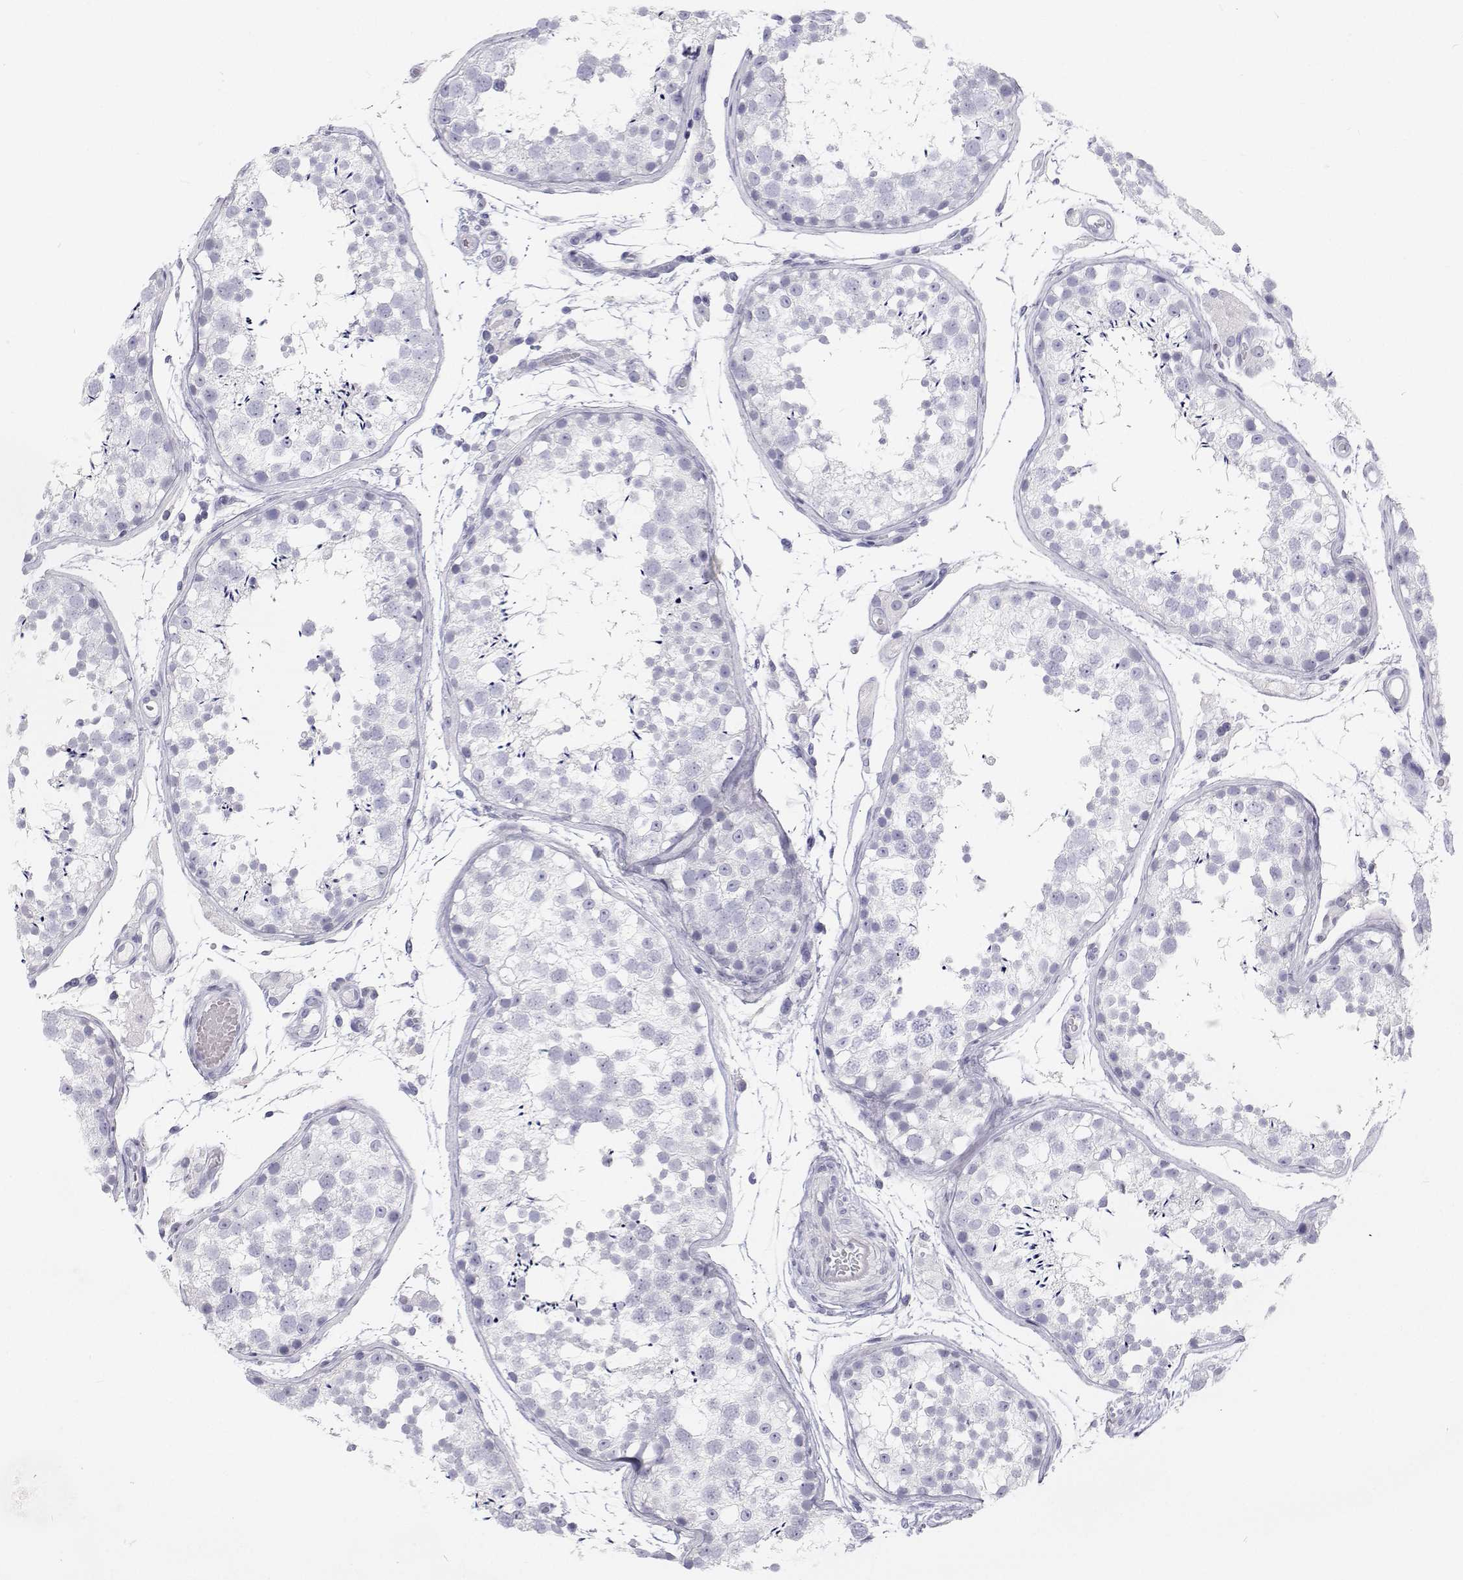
{"staining": {"intensity": "negative", "quantity": "none", "location": "none"}, "tissue": "testis", "cell_type": "Cells in seminiferous ducts", "image_type": "normal", "snomed": [{"axis": "morphology", "description": "Normal tissue, NOS"}, {"axis": "topography", "description": "Testis"}], "caption": "Immunohistochemistry histopathology image of unremarkable testis: human testis stained with DAB (3,3'-diaminobenzidine) reveals no significant protein positivity in cells in seminiferous ducts. (IHC, brightfield microscopy, high magnification).", "gene": "SFTPB", "patient": {"sex": "male", "age": 29}}